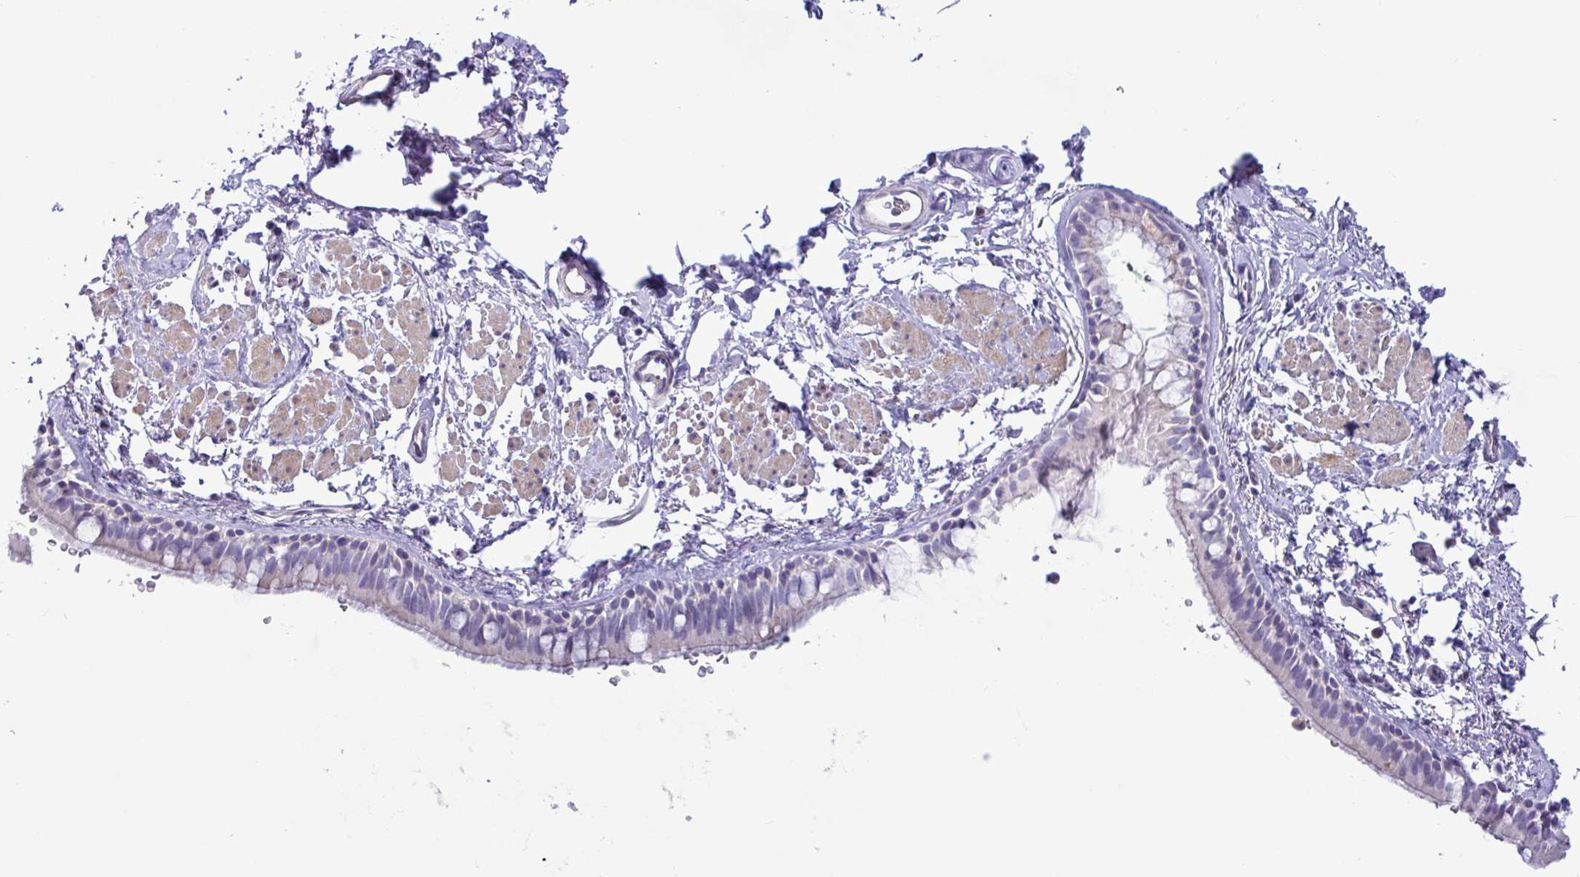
{"staining": {"intensity": "weak", "quantity": "25%-75%", "location": "cytoplasmic/membranous"}, "tissue": "bronchus", "cell_type": "Respiratory epithelial cells", "image_type": "normal", "snomed": [{"axis": "morphology", "description": "Normal tissue, NOS"}, {"axis": "topography", "description": "Lymph node"}, {"axis": "topography", "description": "Cartilage tissue"}, {"axis": "topography", "description": "Bronchus"}], "caption": "A brown stain highlights weak cytoplasmic/membranous expression of a protein in respiratory epithelial cells of benign bronchus.", "gene": "FAM86B1", "patient": {"sex": "female", "age": 70}}